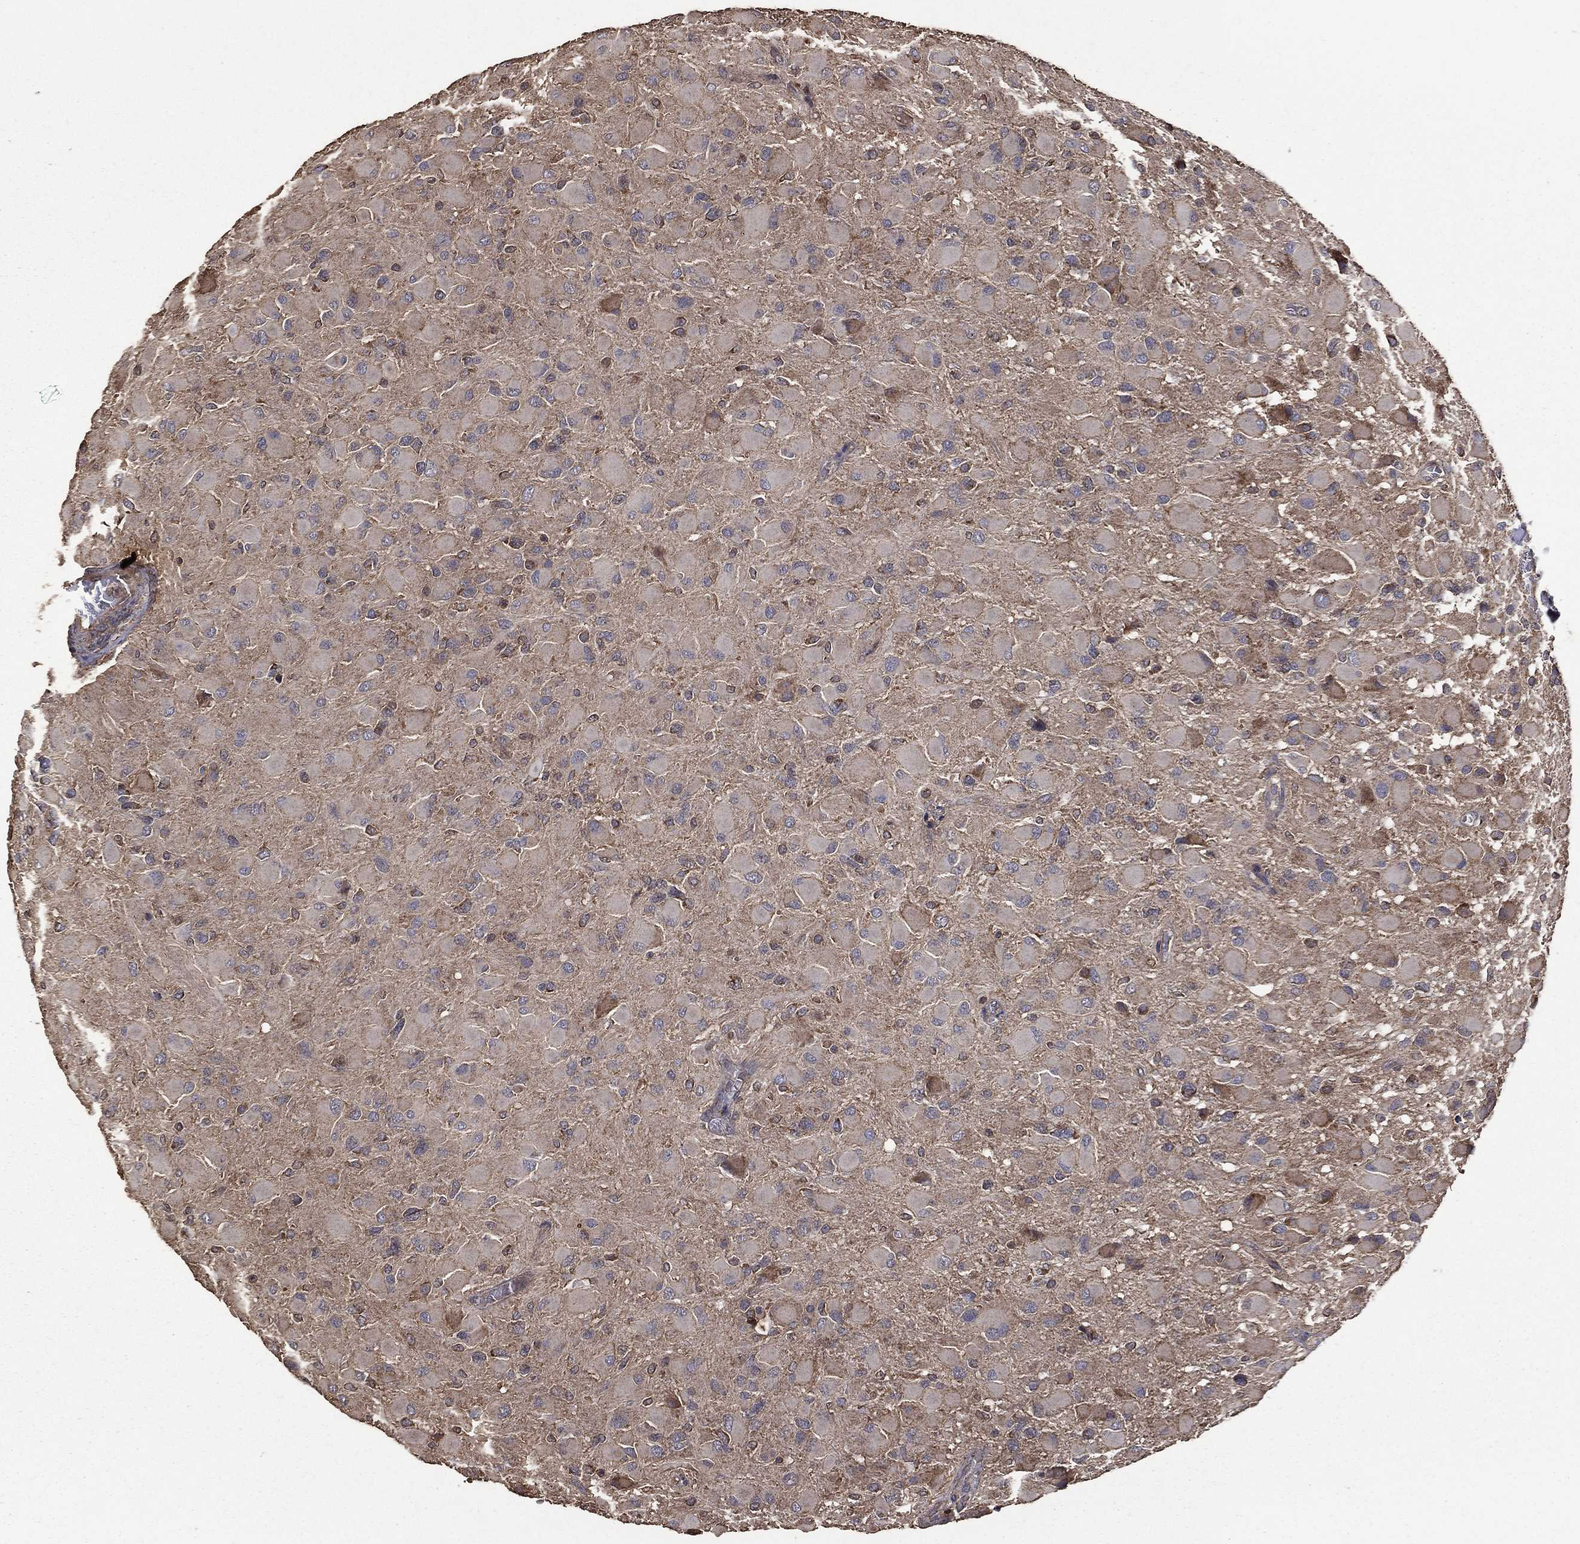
{"staining": {"intensity": "weak", "quantity": "<25%", "location": "cytoplasmic/membranous"}, "tissue": "glioma", "cell_type": "Tumor cells", "image_type": "cancer", "snomed": [{"axis": "morphology", "description": "Glioma, malignant, High grade"}, {"axis": "topography", "description": "Cerebral cortex"}], "caption": "Immunohistochemistry image of human high-grade glioma (malignant) stained for a protein (brown), which displays no expression in tumor cells.", "gene": "METTL27", "patient": {"sex": "female", "age": 36}}